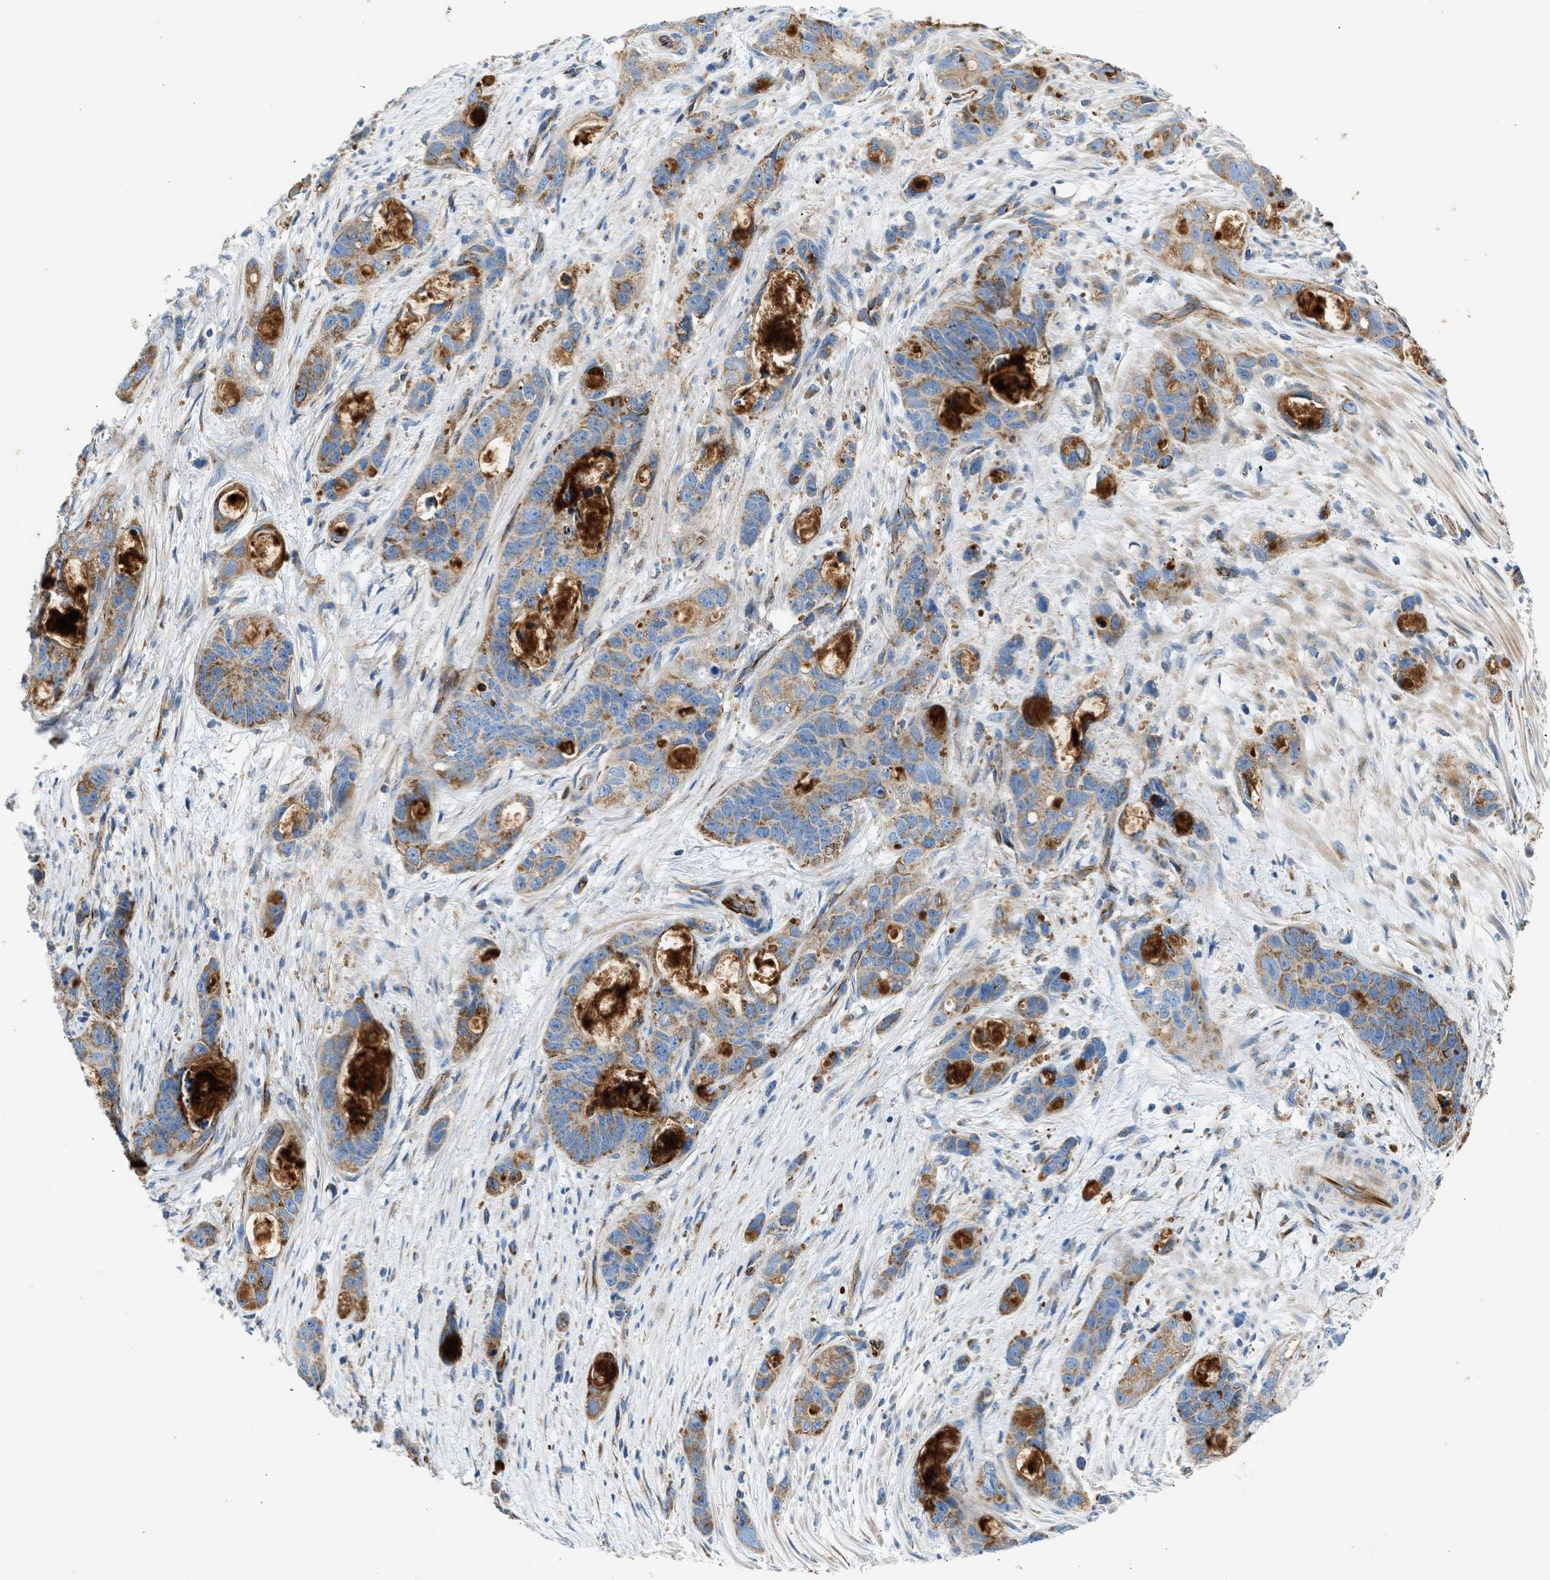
{"staining": {"intensity": "moderate", "quantity": ">75%", "location": "cytoplasmic/membranous"}, "tissue": "stomach cancer", "cell_type": "Tumor cells", "image_type": "cancer", "snomed": [{"axis": "morphology", "description": "Normal tissue, NOS"}, {"axis": "morphology", "description": "Adenocarcinoma, NOS"}, {"axis": "topography", "description": "Stomach"}], "caption": "A histopathology image showing moderate cytoplasmic/membranous staining in approximately >75% of tumor cells in stomach cancer (adenocarcinoma), as visualized by brown immunohistochemical staining.", "gene": "ULK4", "patient": {"sex": "female", "age": 89}}